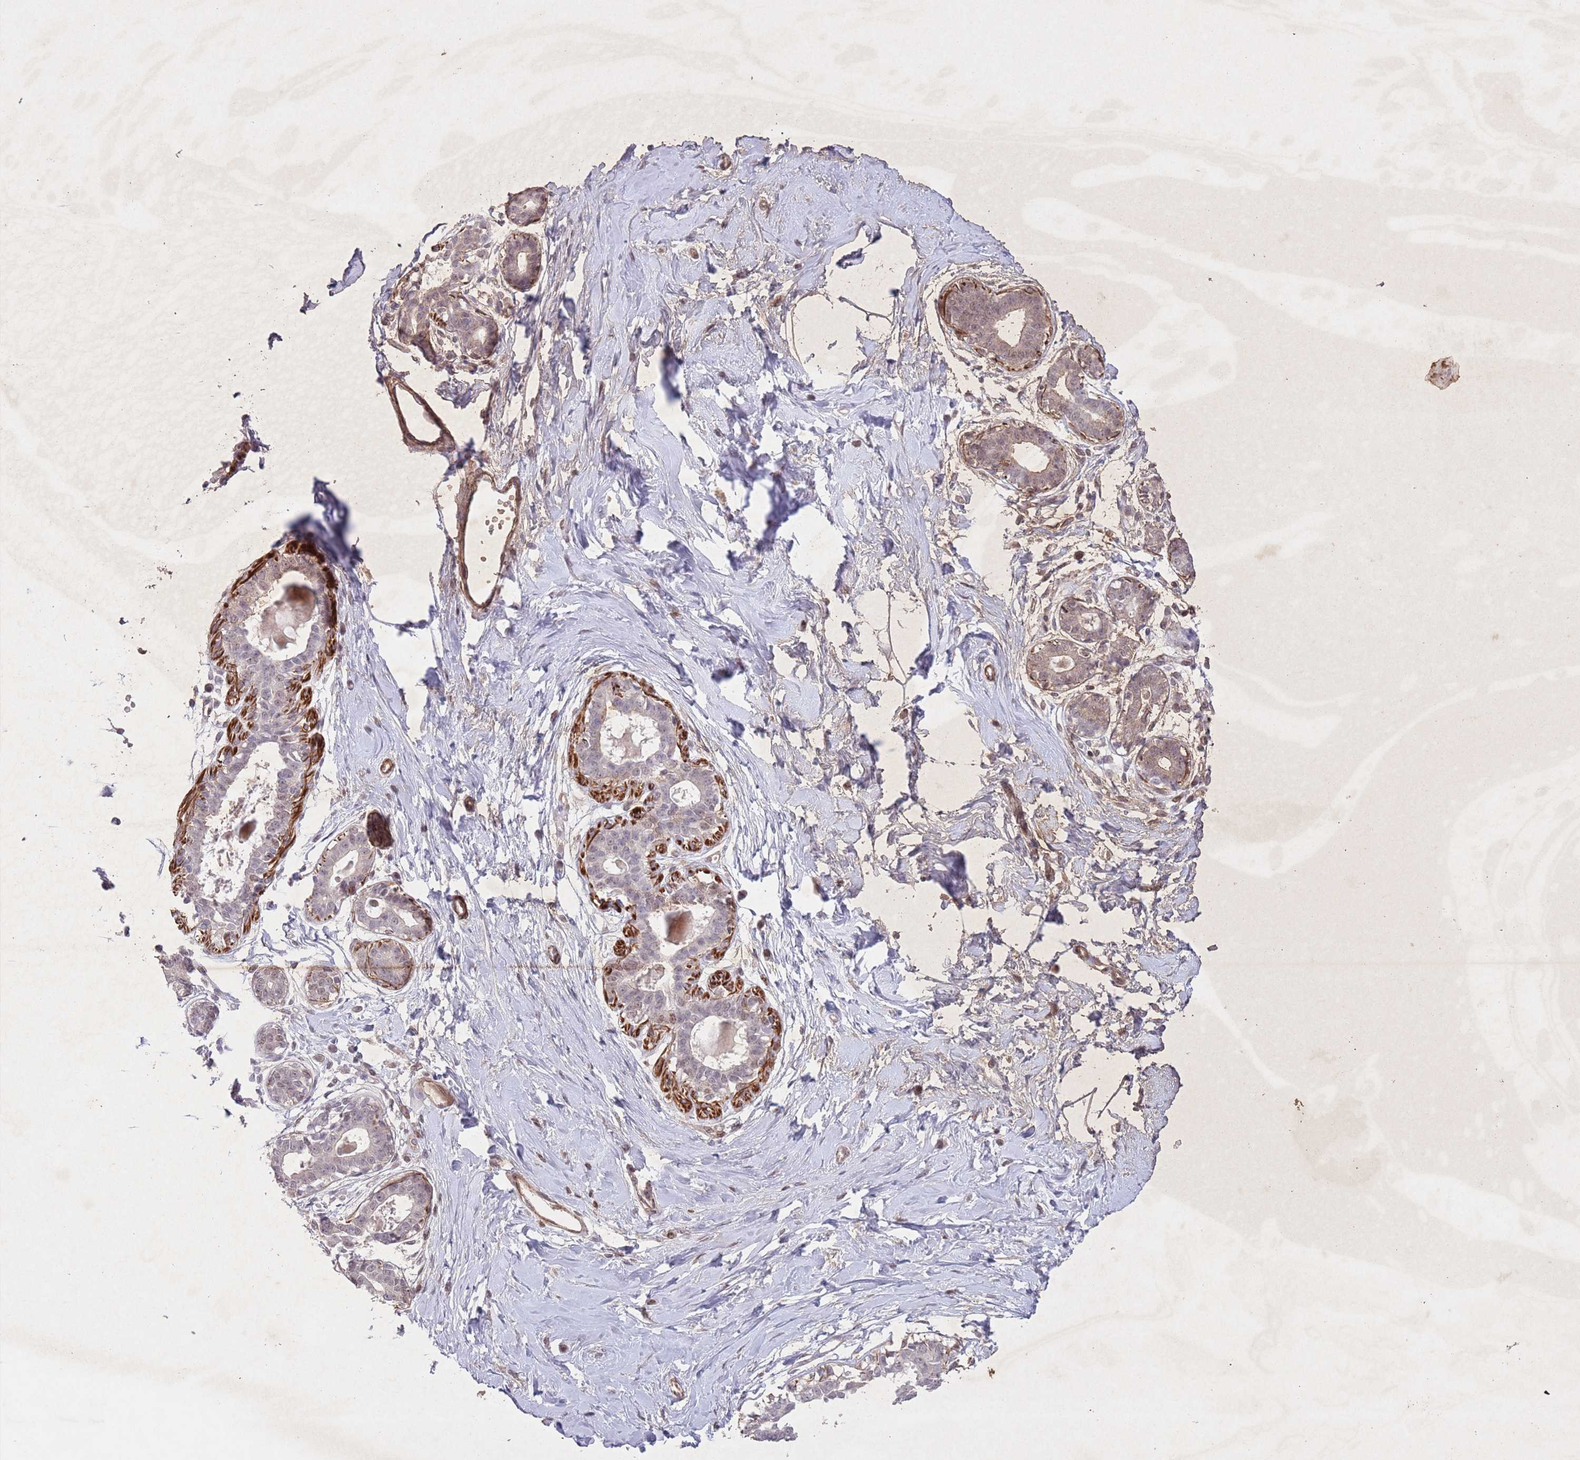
{"staining": {"intensity": "negative", "quantity": "none", "location": "none"}, "tissue": "breast", "cell_type": "Adipocytes", "image_type": "normal", "snomed": [{"axis": "morphology", "description": "Normal tissue, NOS"}, {"axis": "topography", "description": "Breast"}], "caption": "Protein analysis of normal breast reveals no significant expression in adipocytes. (Stains: DAB (3,3'-diaminobenzidine) IHC with hematoxylin counter stain, Microscopy: brightfield microscopy at high magnification).", "gene": "CCNI", "patient": {"sex": "female", "age": 45}}